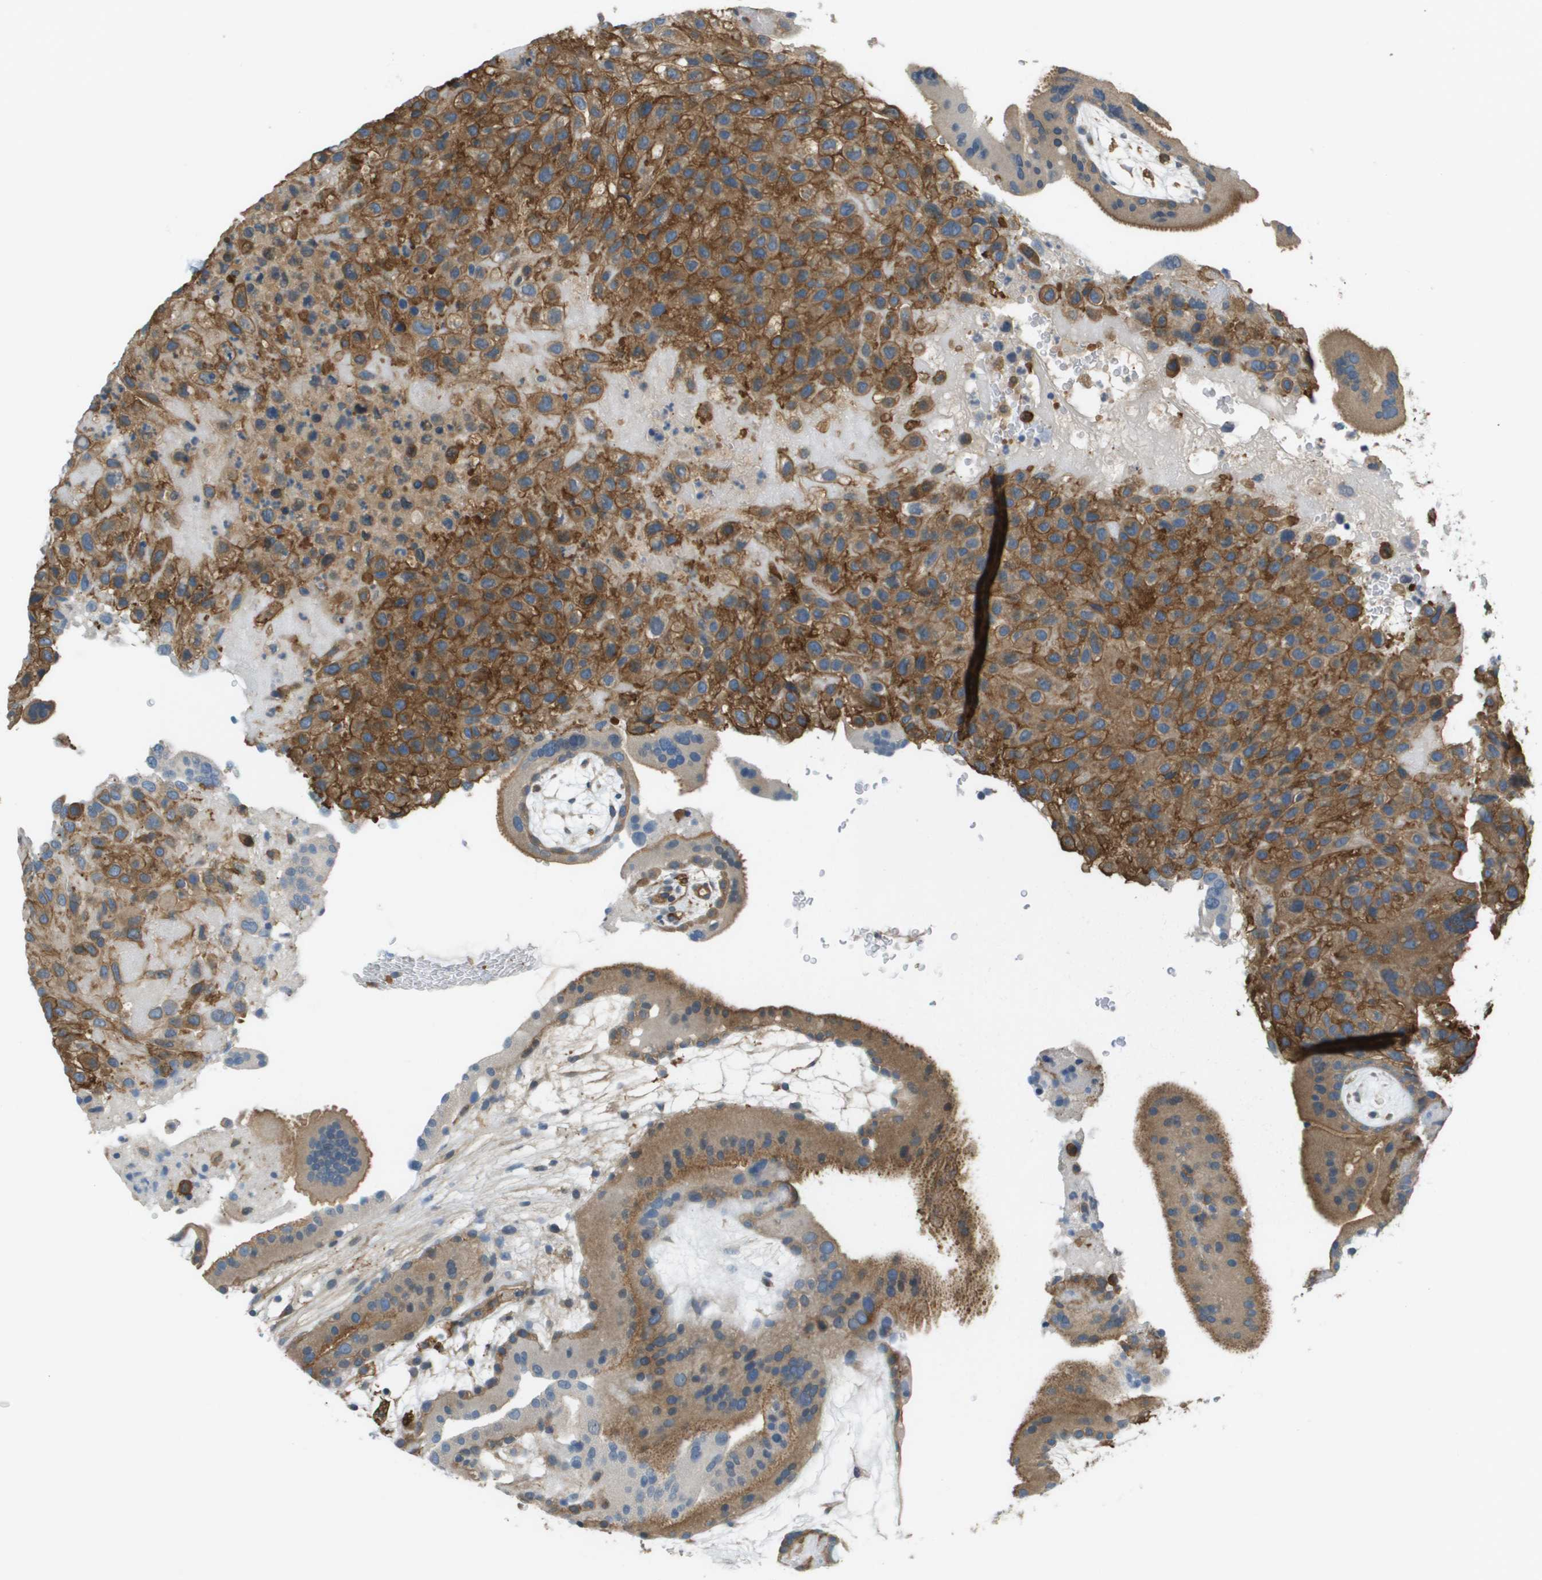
{"staining": {"intensity": "moderate", "quantity": ">75%", "location": "cytoplasmic/membranous"}, "tissue": "placenta", "cell_type": "Decidual cells", "image_type": "normal", "snomed": [{"axis": "morphology", "description": "Normal tissue, NOS"}, {"axis": "topography", "description": "Placenta"}], "caption": "Immunohistochemical staining of benign human placenta displays medium levels of moderate cytoplasmic/membranous positivity in approximately >75% of decidual cells.", "gene": "CORO1B", "patient": {"sex": "female", "age": 19}}